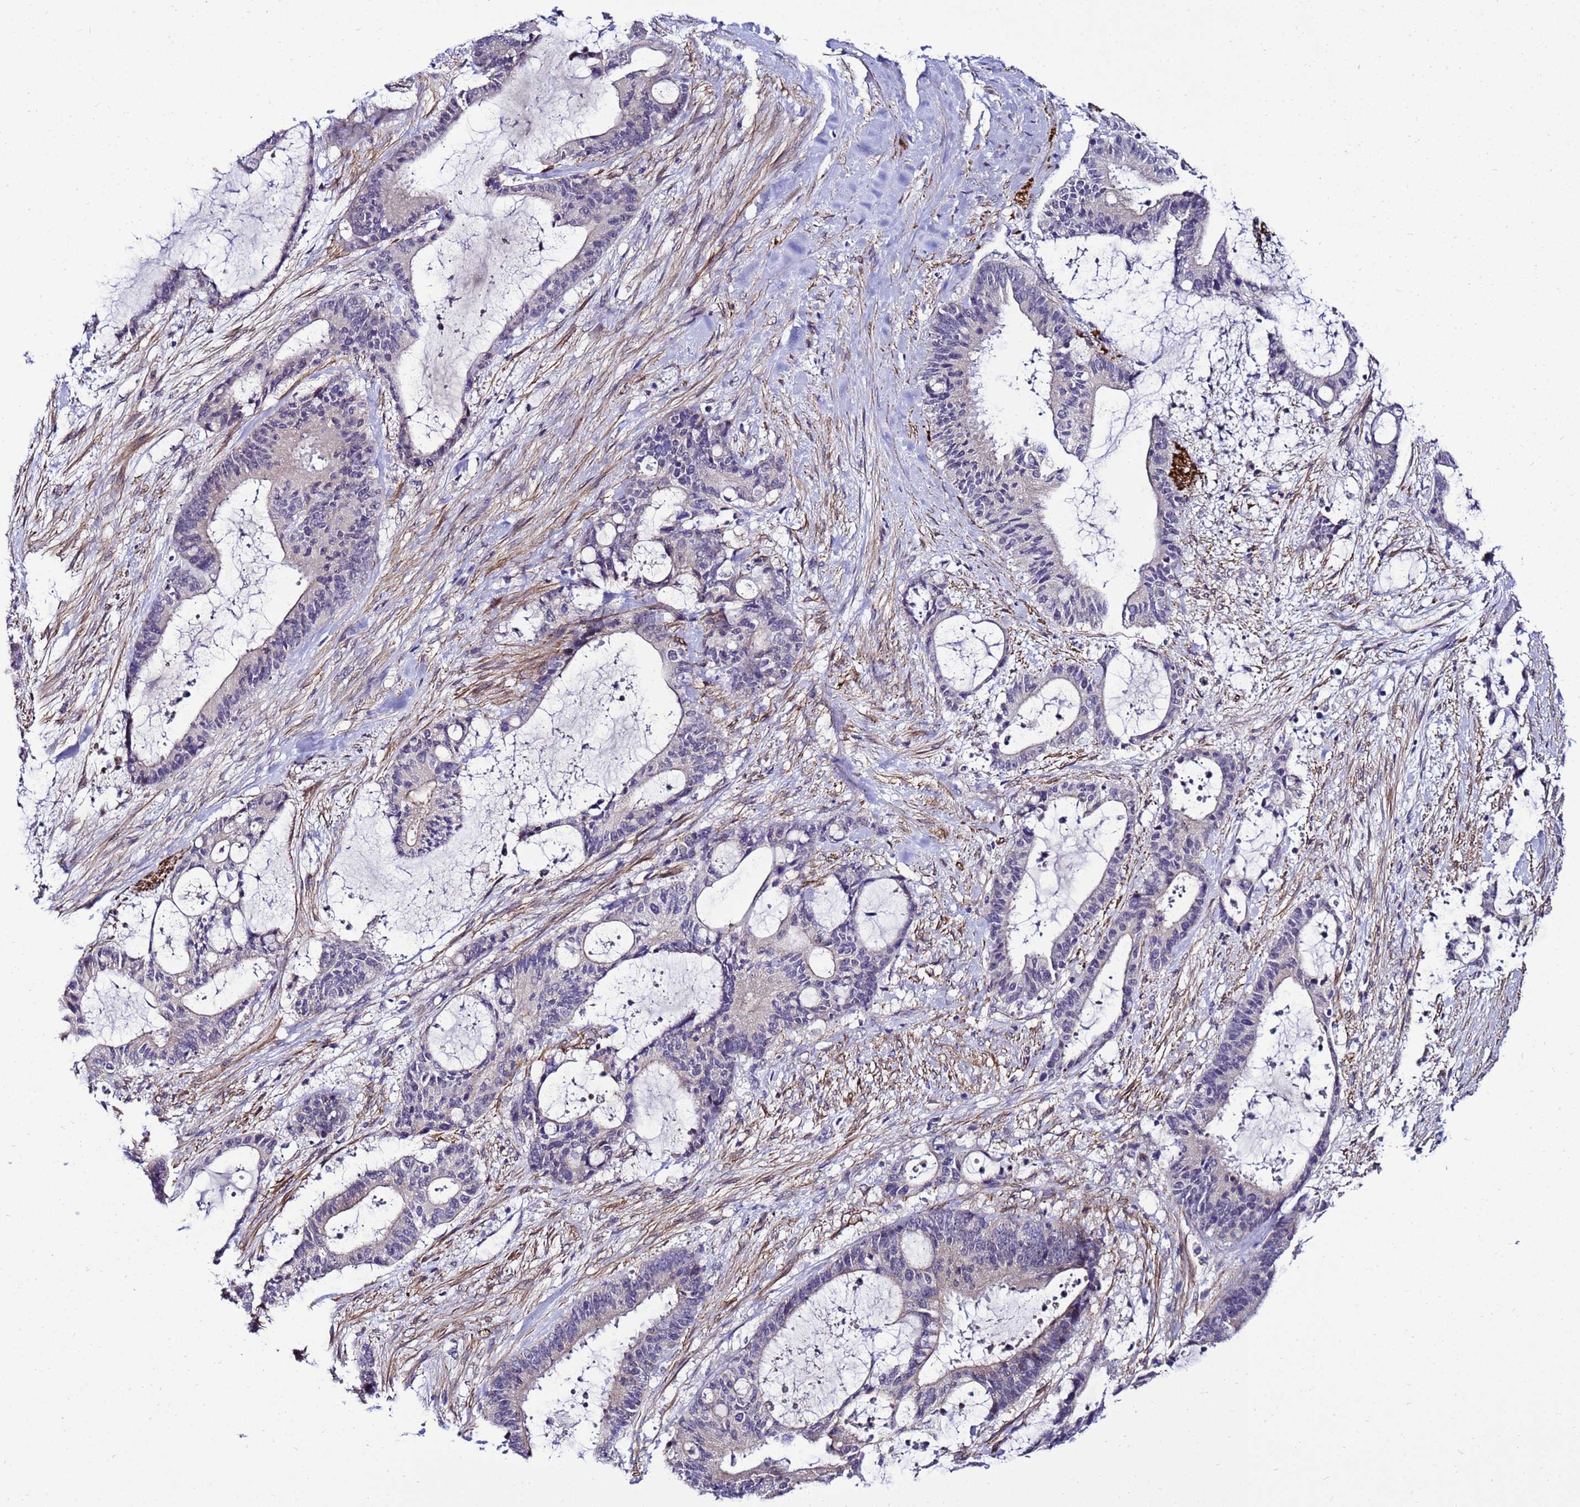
{"staining": {"intensity": "negative", "quantity": "none", "location": "none"}, "tissue": "liver cancer", "cell_type": "Tumor cells", "image_type": "cancer", "snomed": [{"axis": "morphology", "description": "Normal tissue, NOS"}, {"axis": "morphology", "description": "Cholangiocarcinoma"}, {"axis": "topography", "description": "Liver"}, {"axis": "topography", "description": "Peripheral nerve tissue"}], "caption": "Liver cholangiocarcinoma stained for a protein using immunohistochemistry reveals no expression tumor cells.", "gene": "GZF1", "patient": {"sex": "female", "age": 73}}